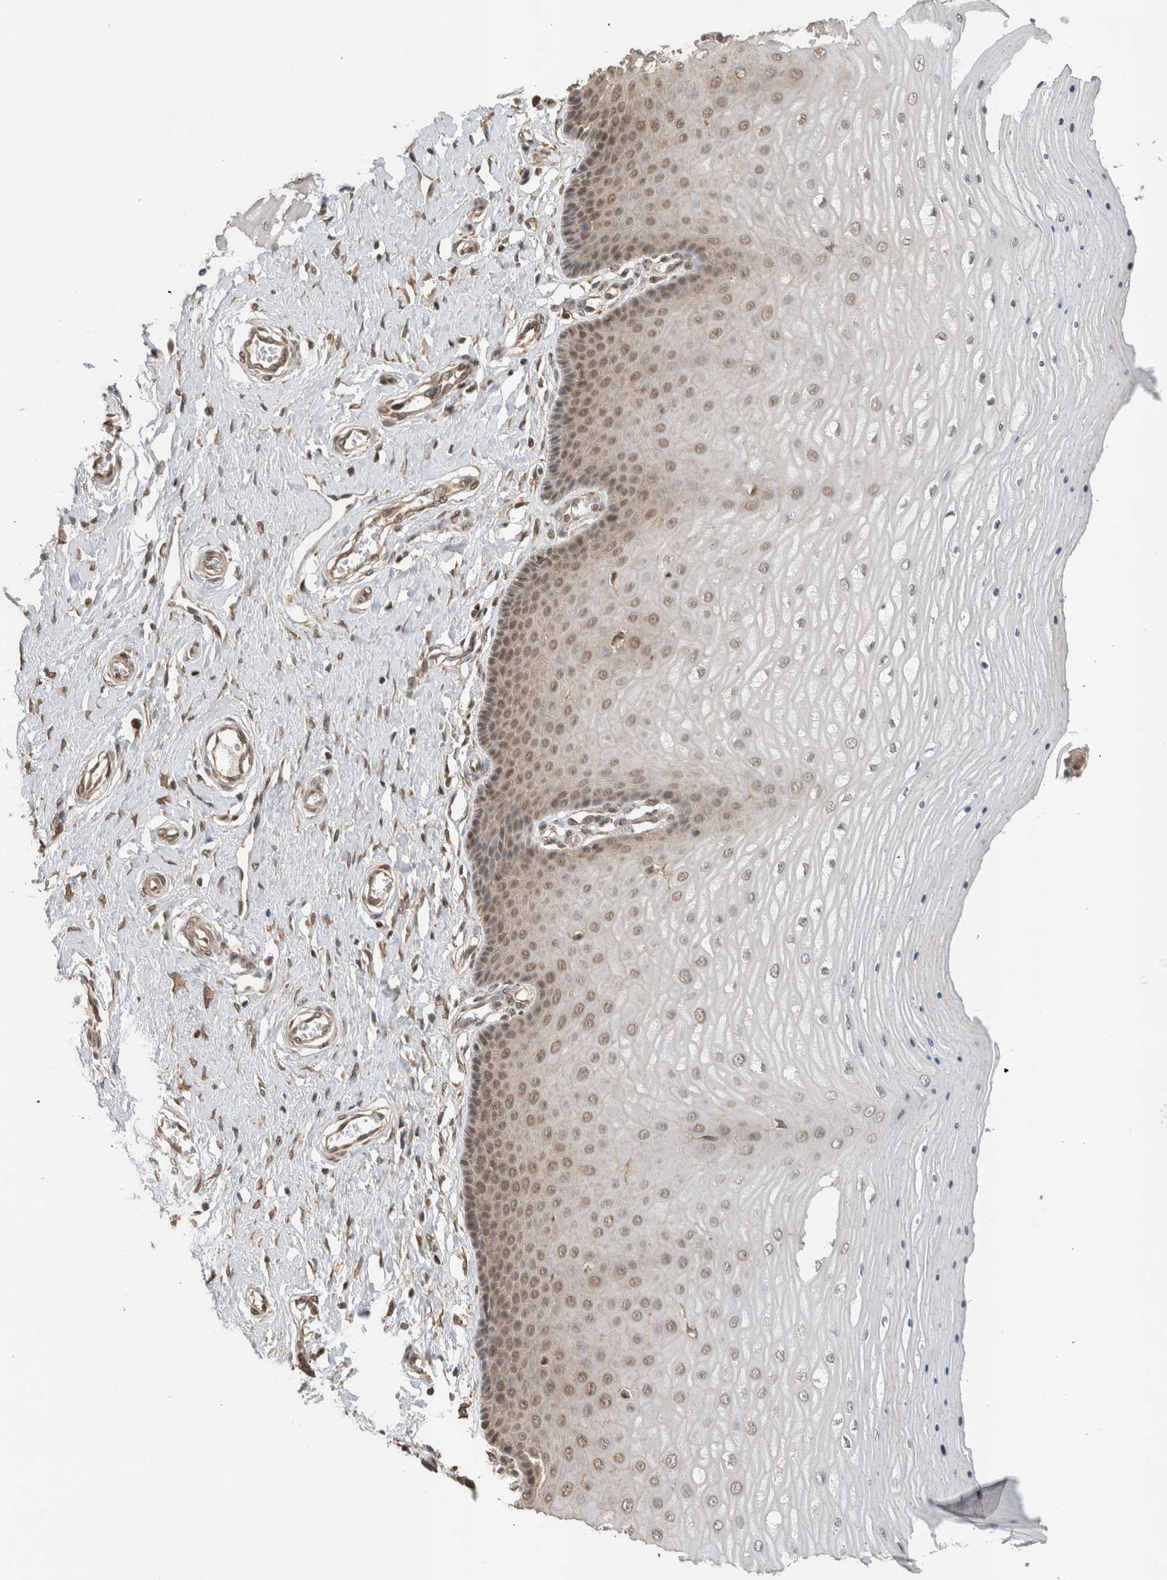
{"staining": {"intensity": "moderate", "quantity": ">75%", "location": "cytoplasmic/membranous,nuclear"}, "tissue": "cervix", "cell_type": "Glandular cells", "image_type": "normal", "snomed": [{"axis": "morphology", "description": "Normal tissue, NOS"}, {"axis": "topography", "description": "Cervix"}], "caption": "This is a photomicrograph of immunohistochemistry staining of normal cervix, which shows moderate expression in the cytoplasmic/membranous,nuclear of glandular cells.", "gene": "C1orf21", "patient": {"sex": "female", "age": 55}}